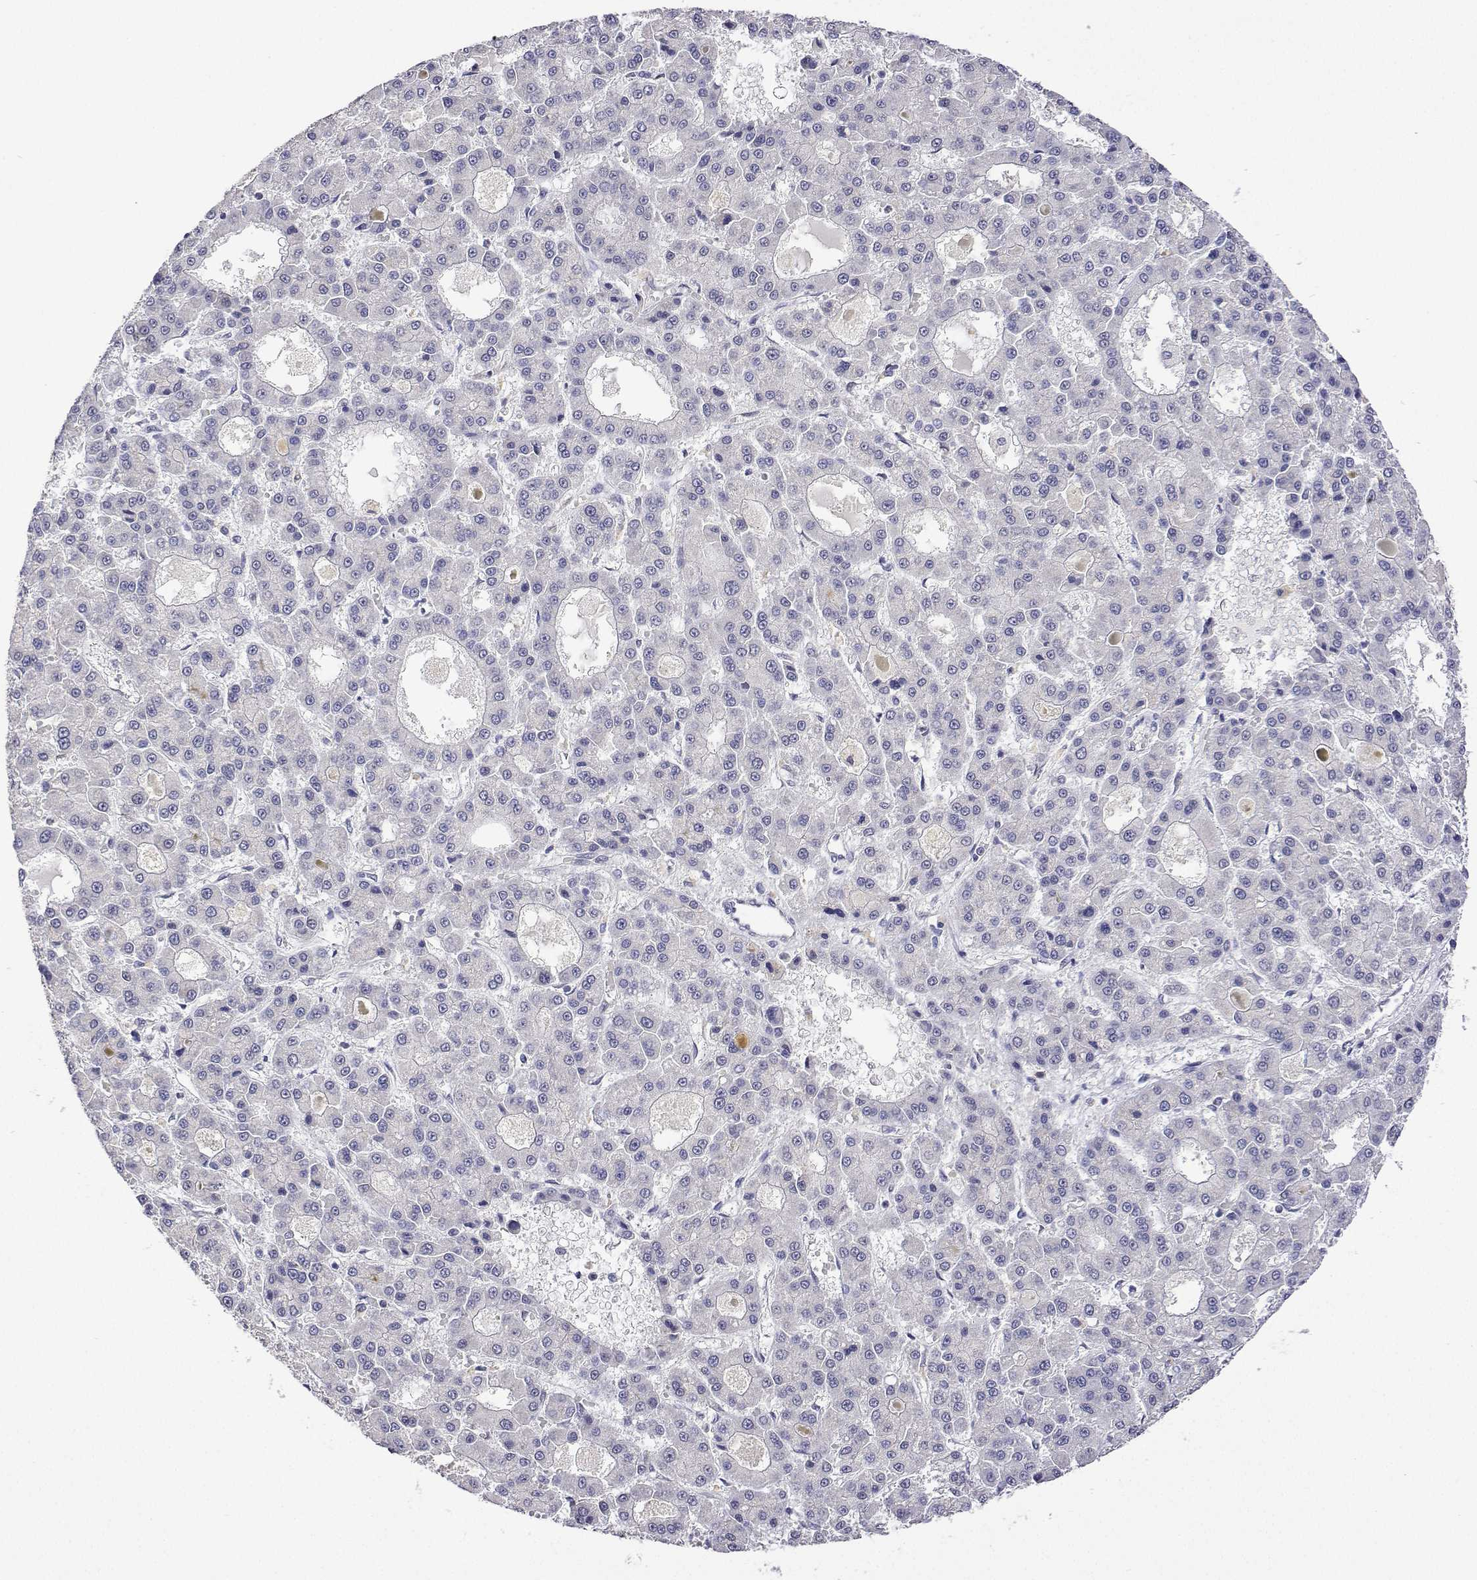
{"staining": {"intensity": "negative", "quantity": "none", "location": "none"}, "tissue": "liver cancer", "cell_type": "Tumor cells", "image_type": "cancer", "snomed": [{"axis": "morphology", "description": "Carcinoma, Hepatocellular, NOS"}, {"axis": "topography", "description": "Liver"}], "caption": "Immunohistochemistry (IHC) of human liver cancer (hepatocellular carcinoma) demonstrates no positivity in tumor cells.", "gene": "PLCB1", "patient": {"sex": "male", "age": 70}}